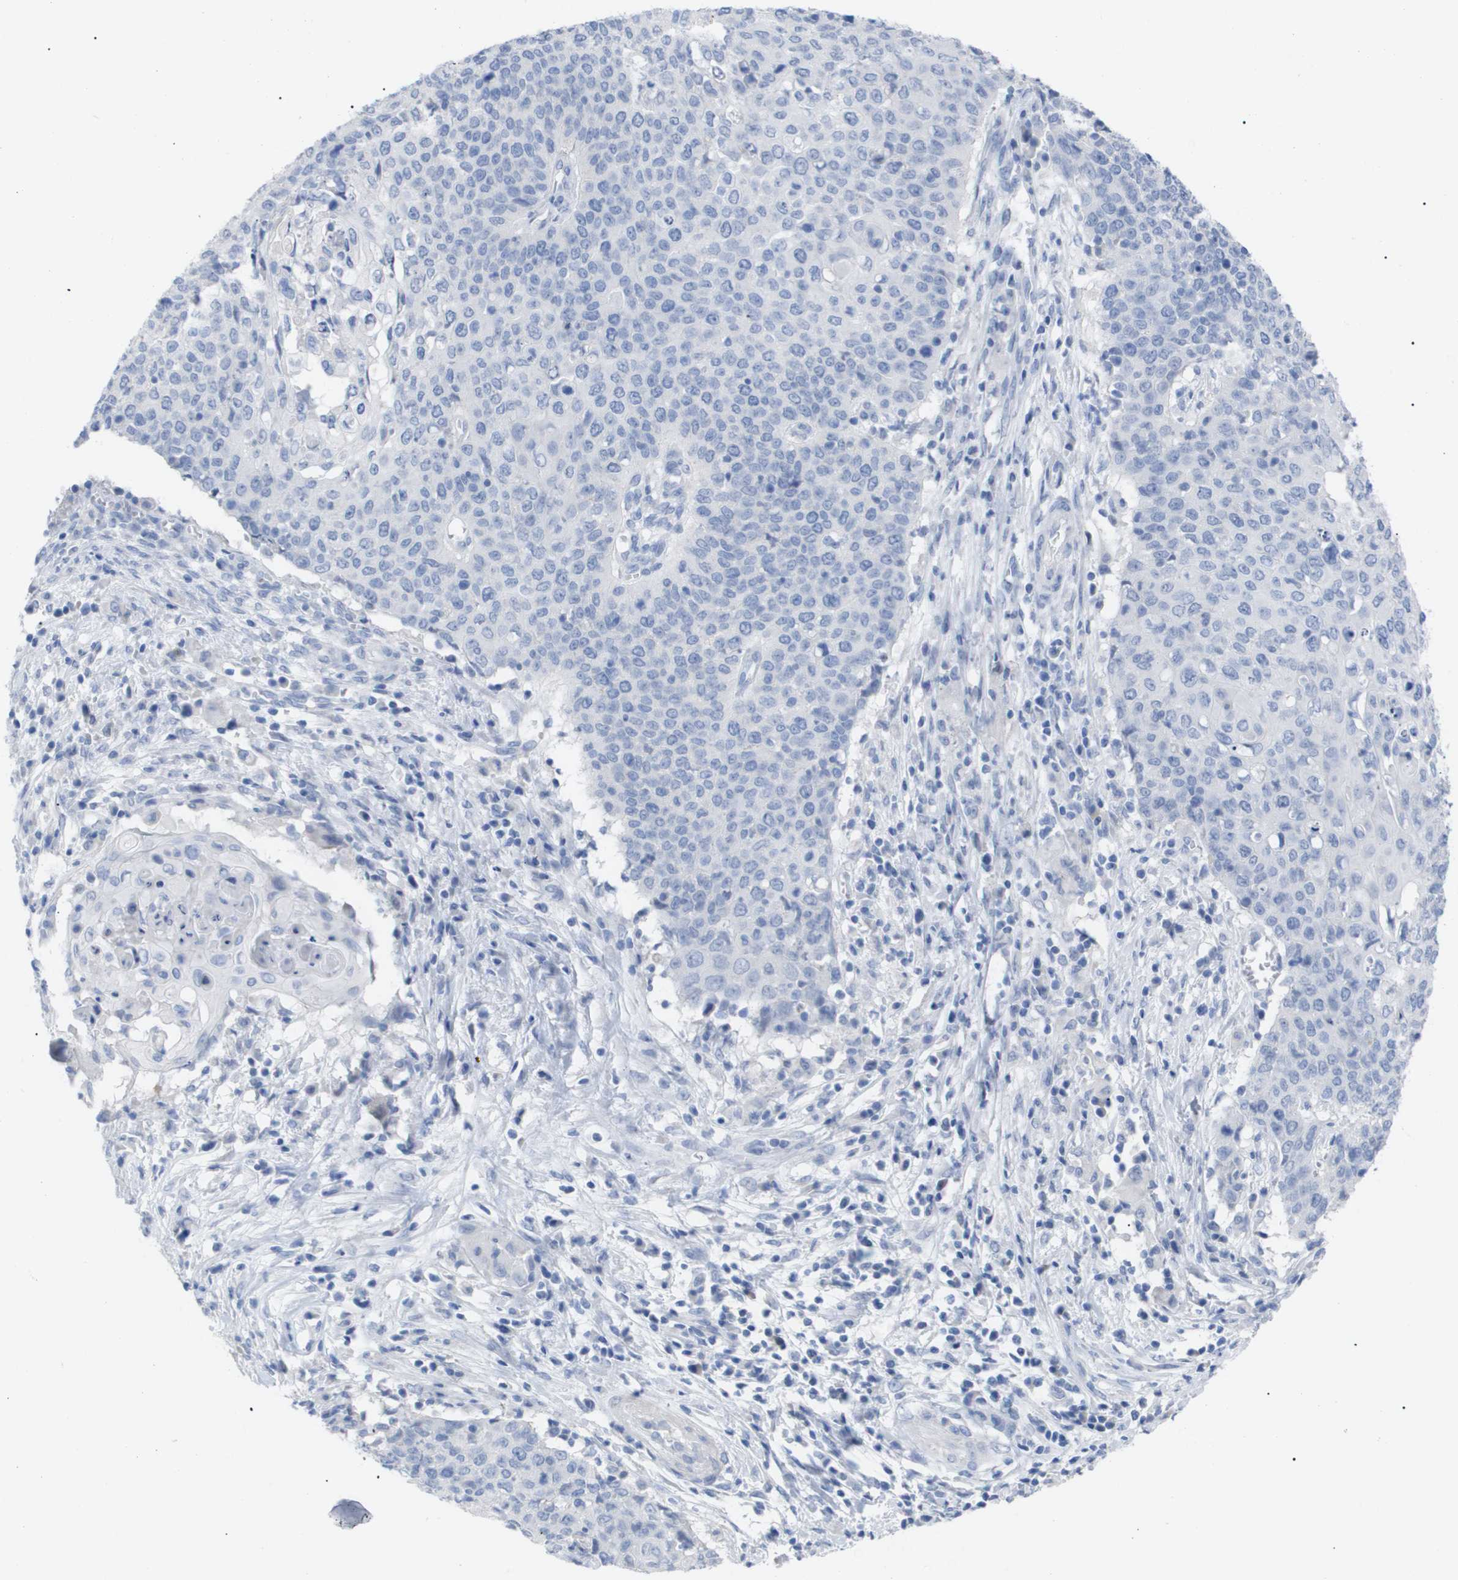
{"staining": {"intensity": "negative", "quantity": "none", "location": "none"}, "tissue": "cervical cancer", "cell_type": "Tumor cells", "image_type": "cancer", "snomed": [{"axis": "morphology", "description": "Squamous cell carcinoma, NOS"}, {"axis": "topography", "description": "Cervix"}], "caption": "This is an IHC photomicrograph of cervical cancer. There is no positivity in tumor cells.", "gene": "CAV3", "patient": {"sex": "female", "age": 39}}